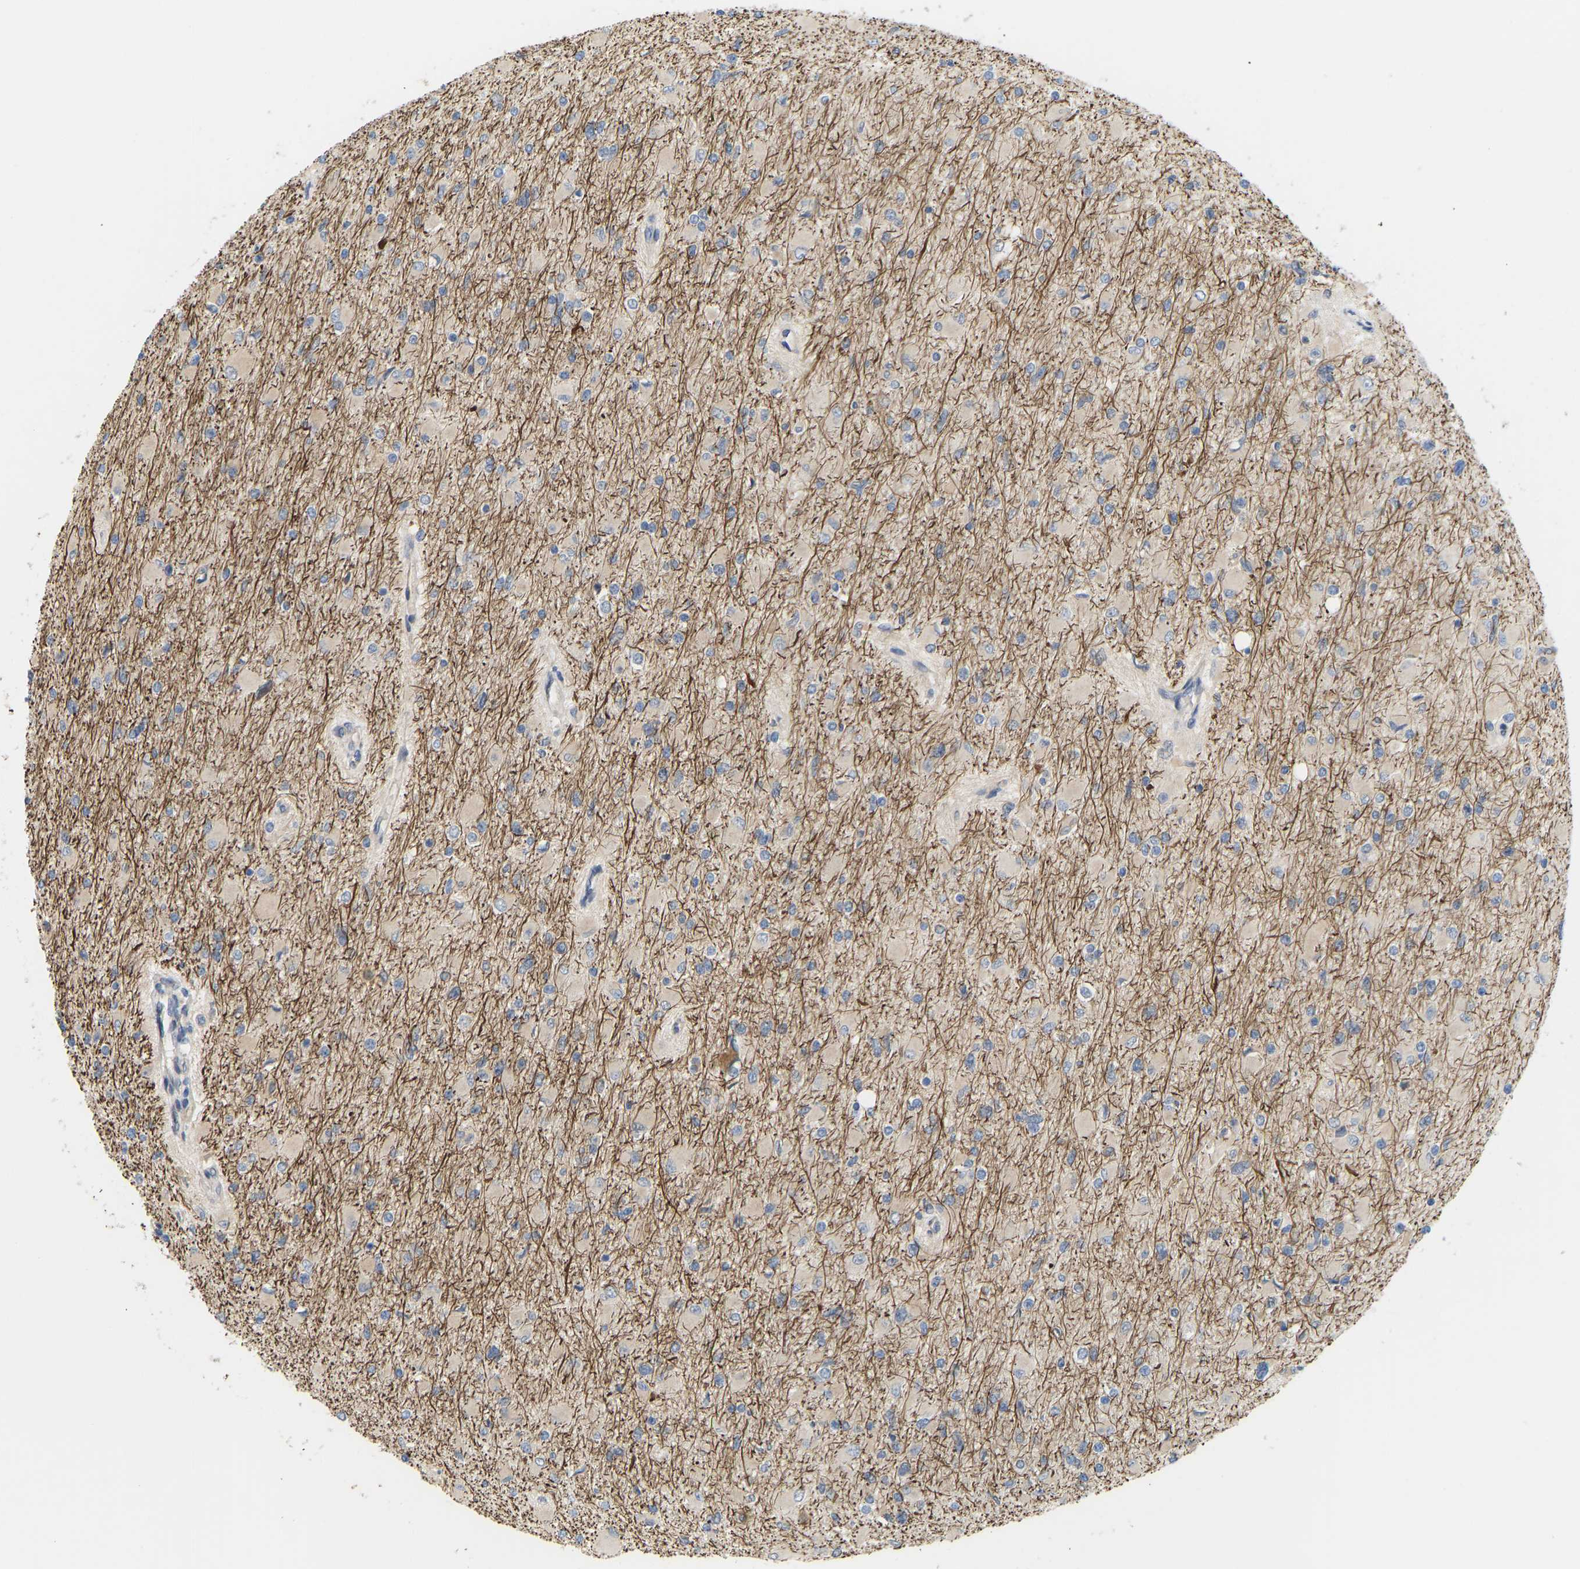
{"staining": {"intensity": "weak", "quantity": ">75%", "location": "cytoplasmic/membranous"}, "tissue": "glioma", "cell_type": "Tumor cells", "image_type": "cancer", "snomed": [{"axis": "morphology", "description": "Glioma, malignant, High grade"}, {"axis": "topography", "description": "Cerebral cortex"}], "caption": "Brown immunohistochemical staining in glioma shows weak cytoplasmic/membranous expression in approximately >75% of tumor cells.", "gene": "BEND3", "patient": {"sex": "female", "age": 36}}